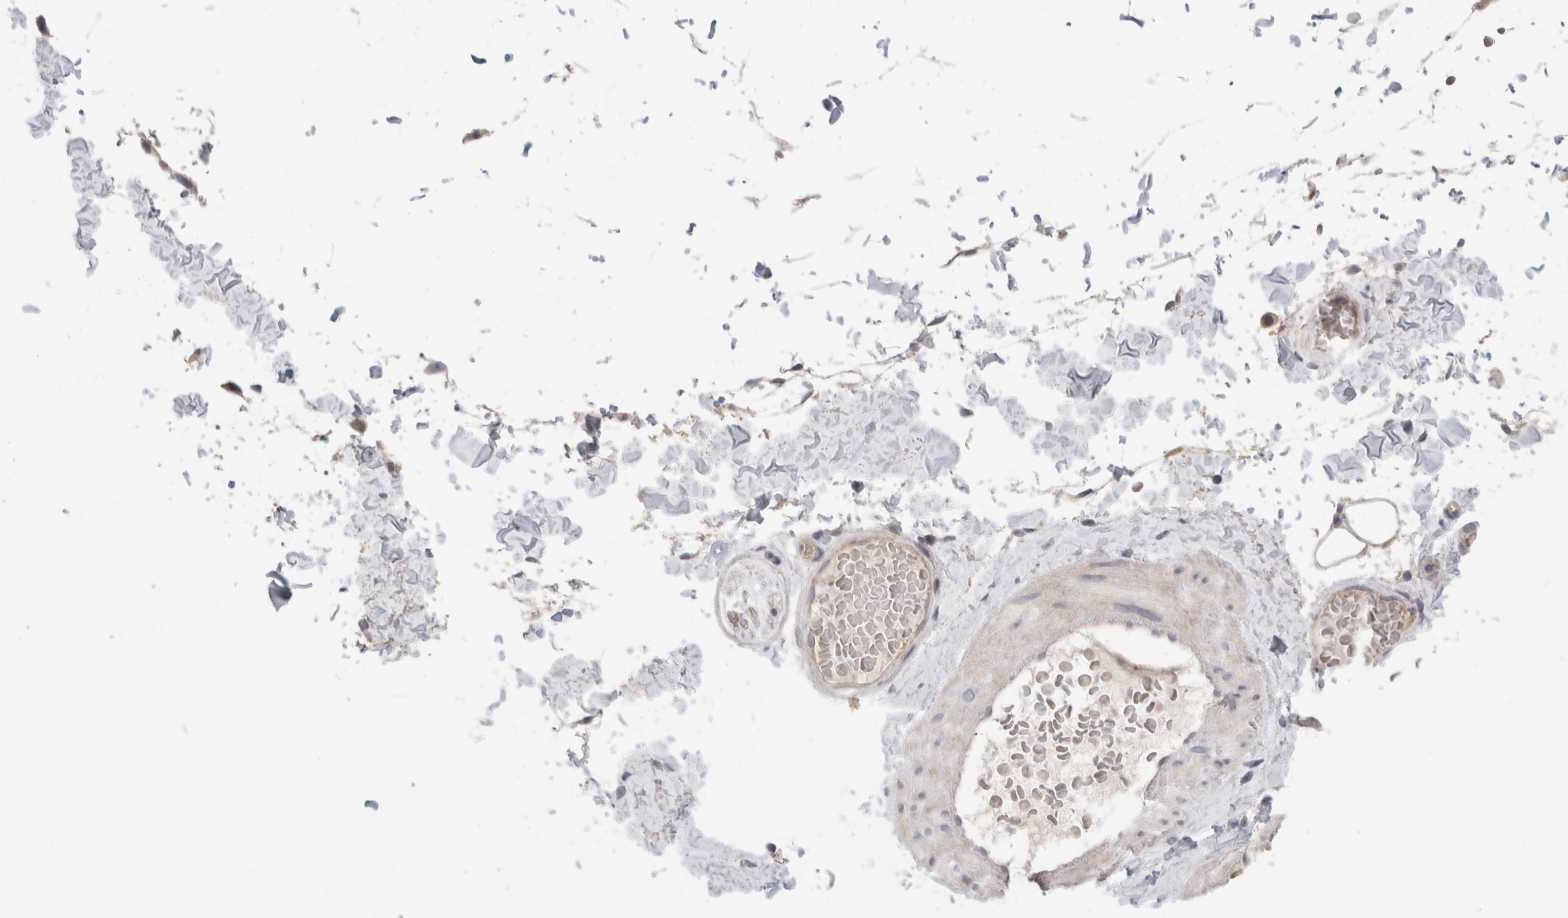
{"staining": {"intensity": "negative", "quantity": "none", "location": "none"}, "tissue": "adipose tissue", "cell_type": "Adipocytes", "image_type": "normal", "snomed": [{"axis": "morphology", "description": "Normal tissue, NOS"}, {"axis": "topography", "description": "Adipose tissue"}, {"axis": "topography", "description": "Vascular tissue"}, {"axis": "topography", "description": "Peripheral nerve tissue"}], "caption": "The image displays no staining of adipocytes in benign adipose tissue.", "gene": "AFP", "patient": {"sex": "male", "age": 25}}